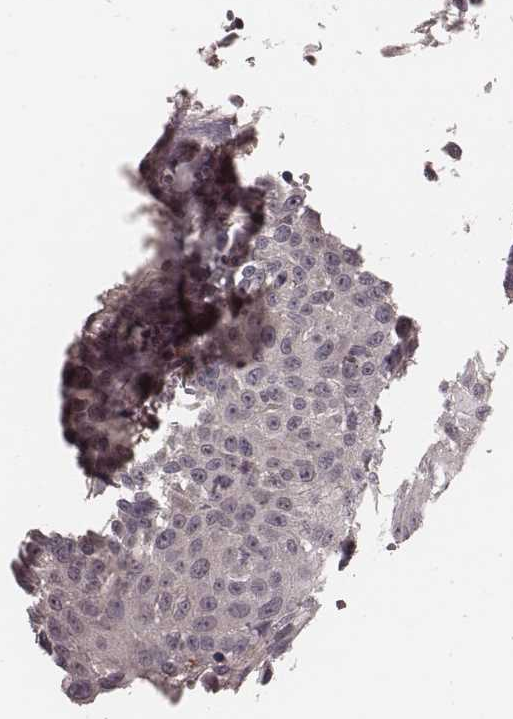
{"staining": {"intensity": "negative", "quantity": "none", "location": "none"}, "tissue": "urothelial cancer", "cell_type": "Tumor cells", "image_type": "cancer", "snomed": [{"axis": "morphology", "description": "Urothelial carcinoma, NOS"}, {"axis": "topography", "description": "Urinary bladder"}], "caption": "Immunohistochemical staining of human urothelial cancer displays no significant expression in tumor cells.", "gene": "IL5", "patient": {"sex": "male", "age": 55}}